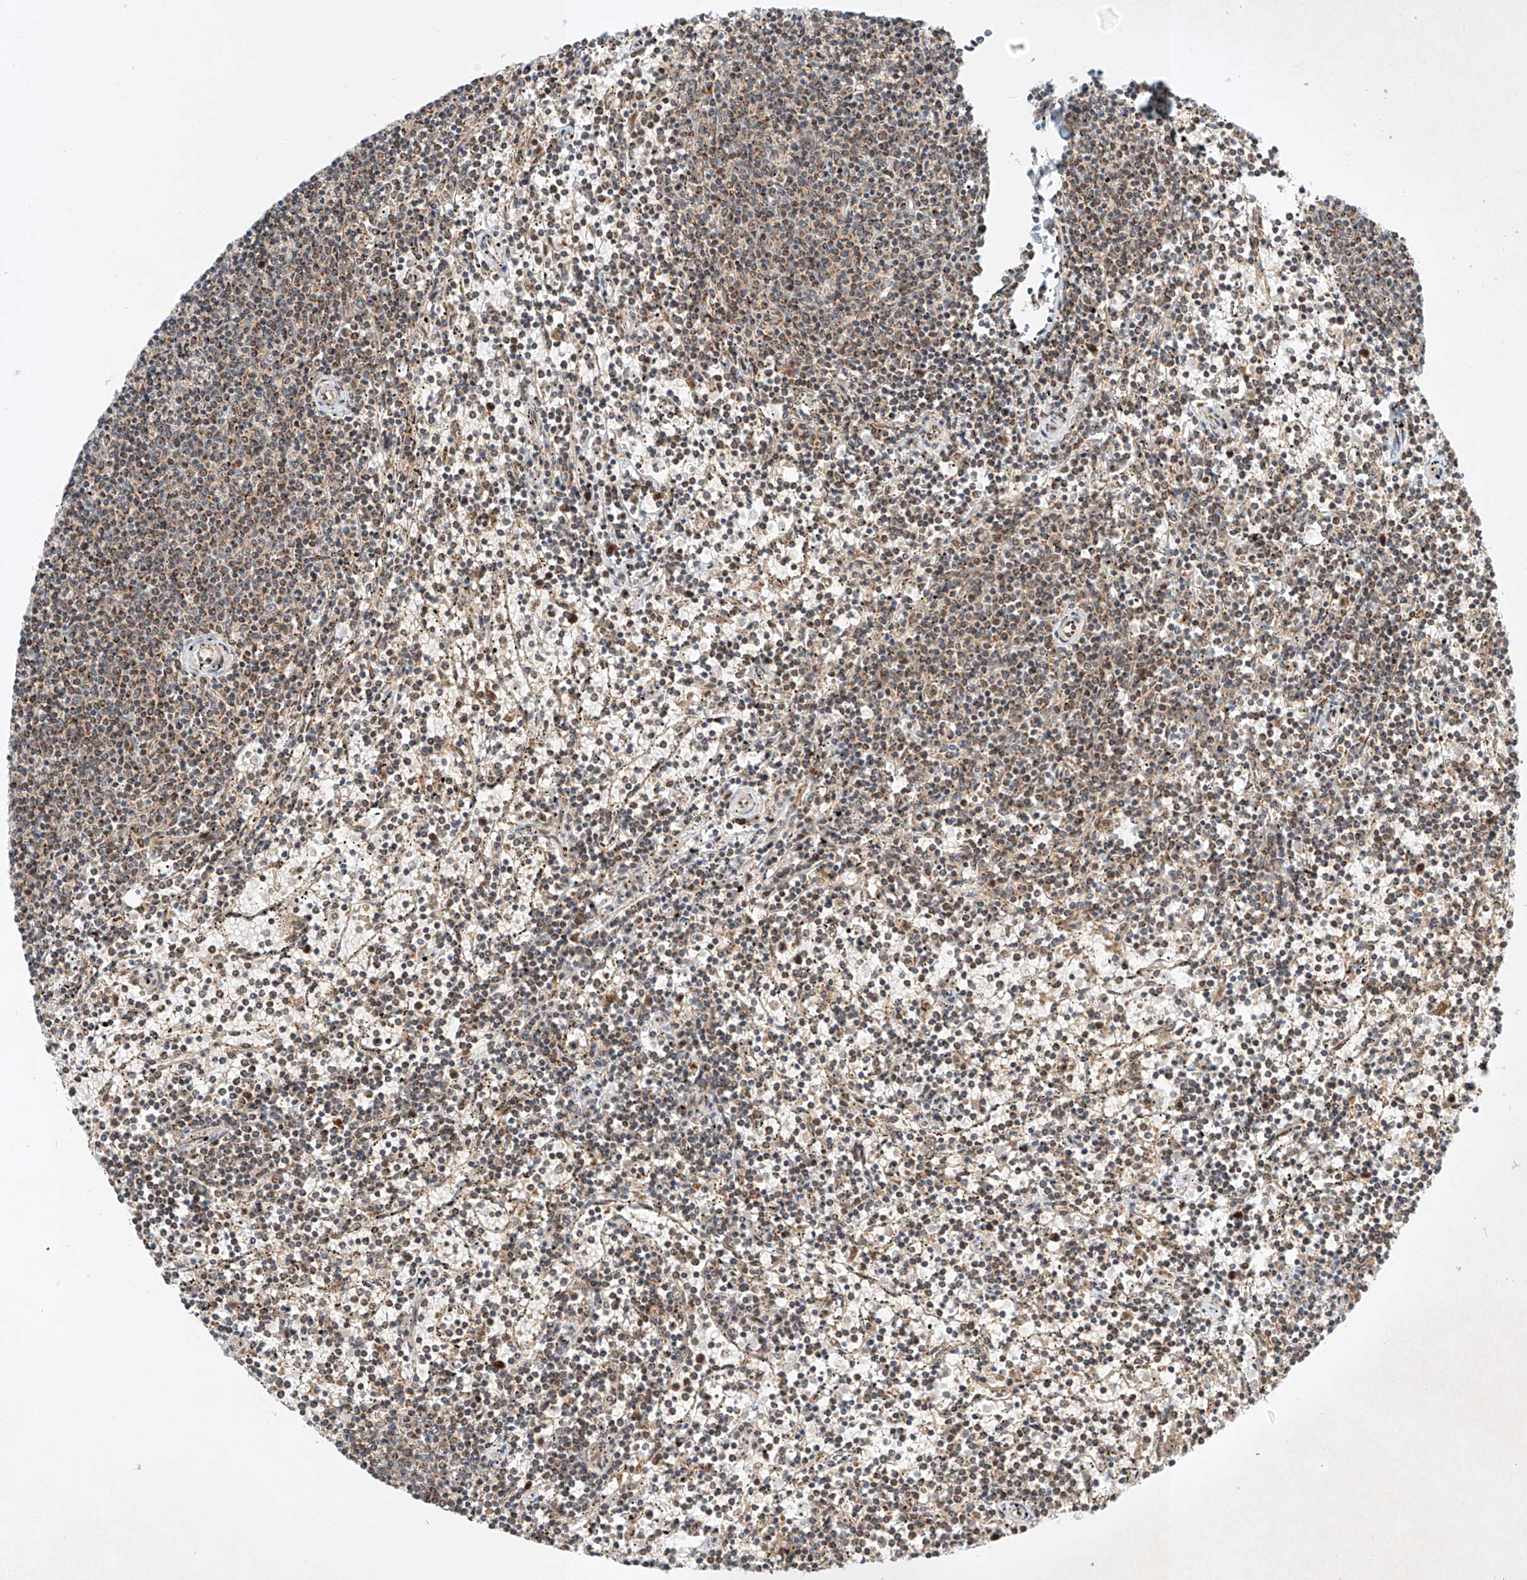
{"staining": {"intensity": "moderate", "quantity": "25%-75%", "location": "cytoplasmic/membranous"}, "tissue": "lymphoma", "cell_type": "Tumor cells", "image_type": "cancer", "snomed": [{"axis": "morphology", "description": "Malignant lymphoma, non-Hodgkin's type, Low grade"}, {"axis": "topography", "description": "Spleen"}], "caption": "Immunohistochemical staining of human low-grade malignant lymphoma, non-Hodgkin's type demonstrates moderate cytoplasmic/membranous protein expression in approximately 25%-75% of tumor cells.", "gene": "EPG5", "patient": {"sex": "female", "age": 50}}